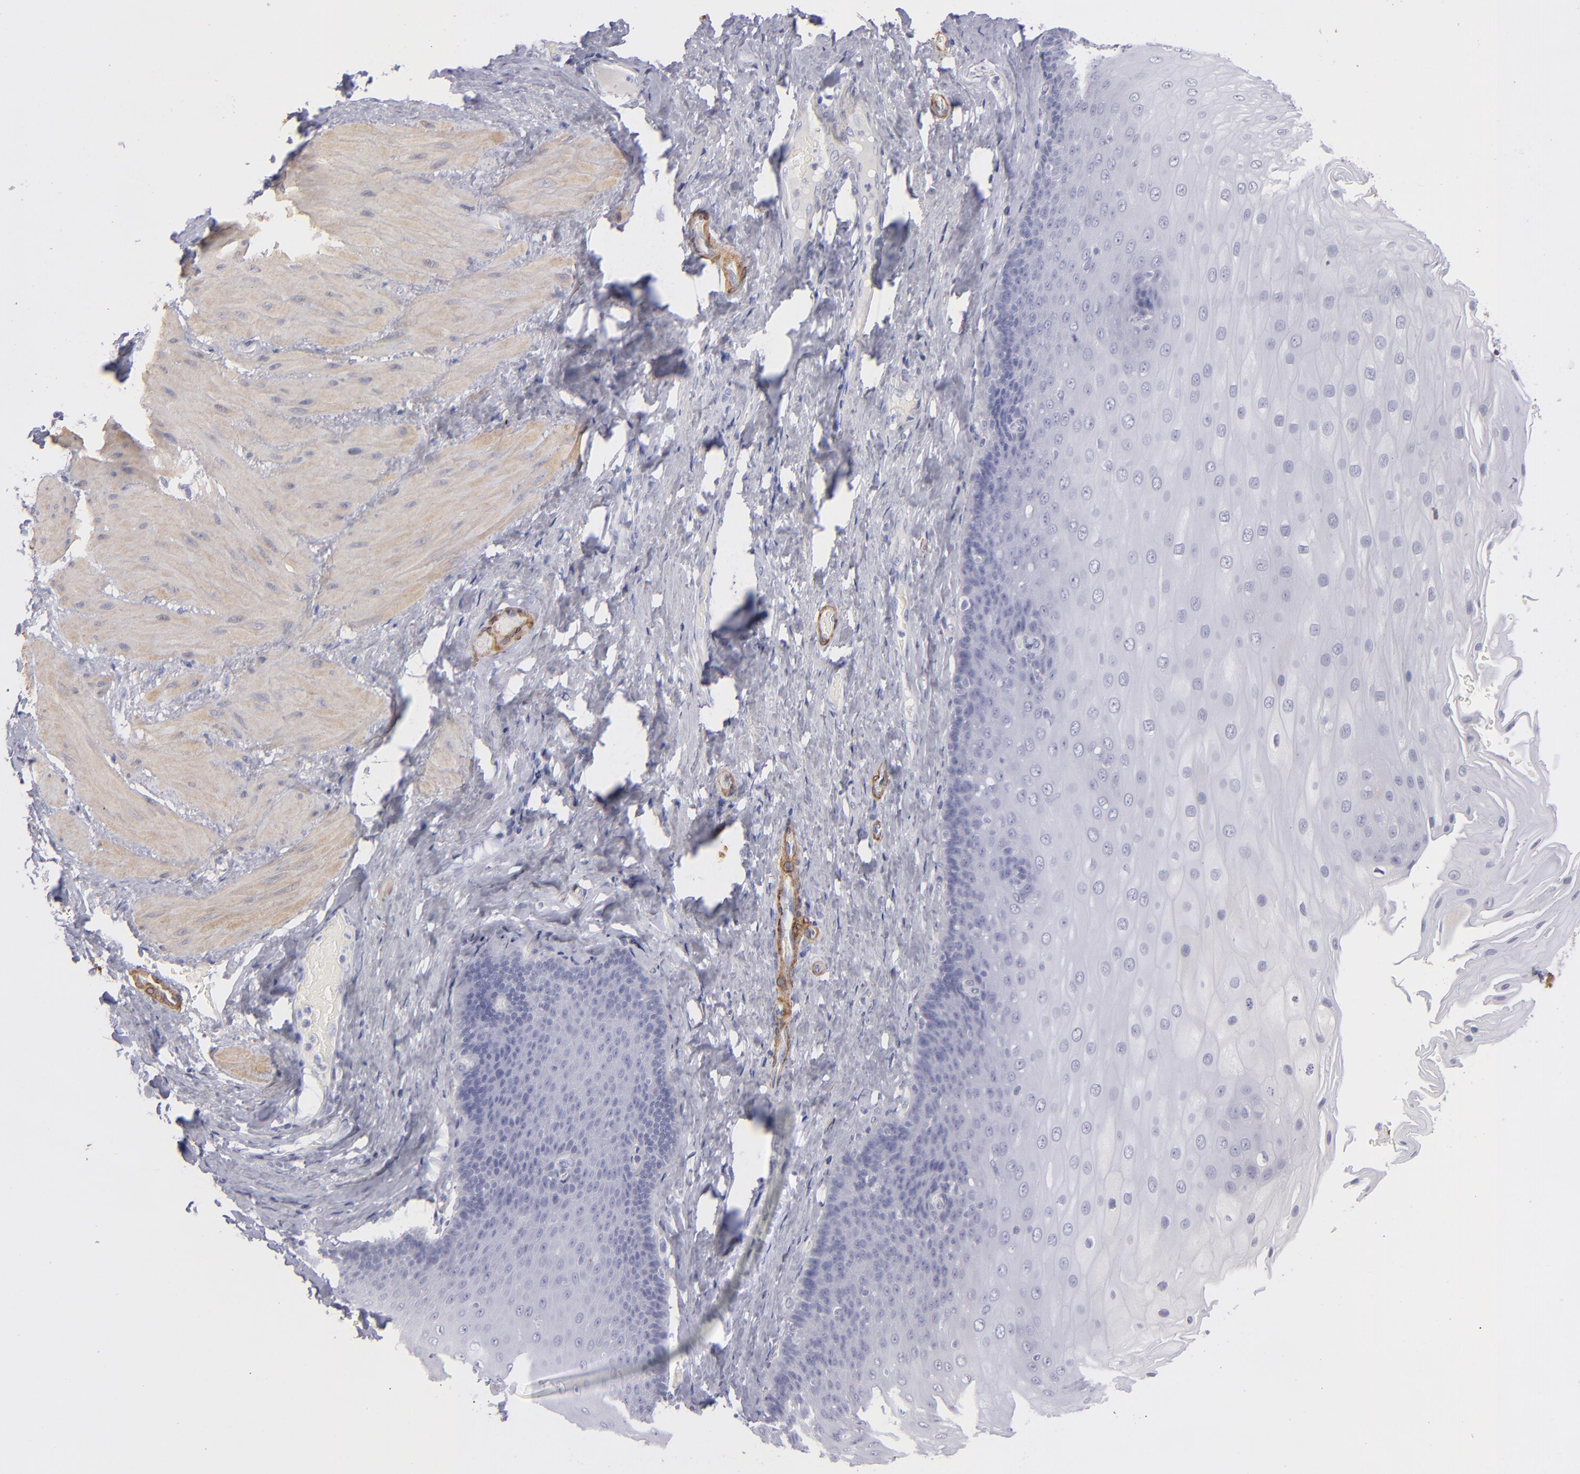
{"staining": {"intensity": "negative", "quantity": "none", "location": "none"}, "tissue": "esophagus", "cell_type": "Squamous epithelial cells", "image_type": "normal", "snomed": [{"axis": "morphology", "description": "Normal tissue, NOS"}, {"axis": "topography", "description": "Esophagus"}], "caption": "There is no significant staining in squamous epithelial cells of esophagus. Nuclei are stained in blue.", "gene": "MYH11", "patient": {"sex": "male", "age": 62}}